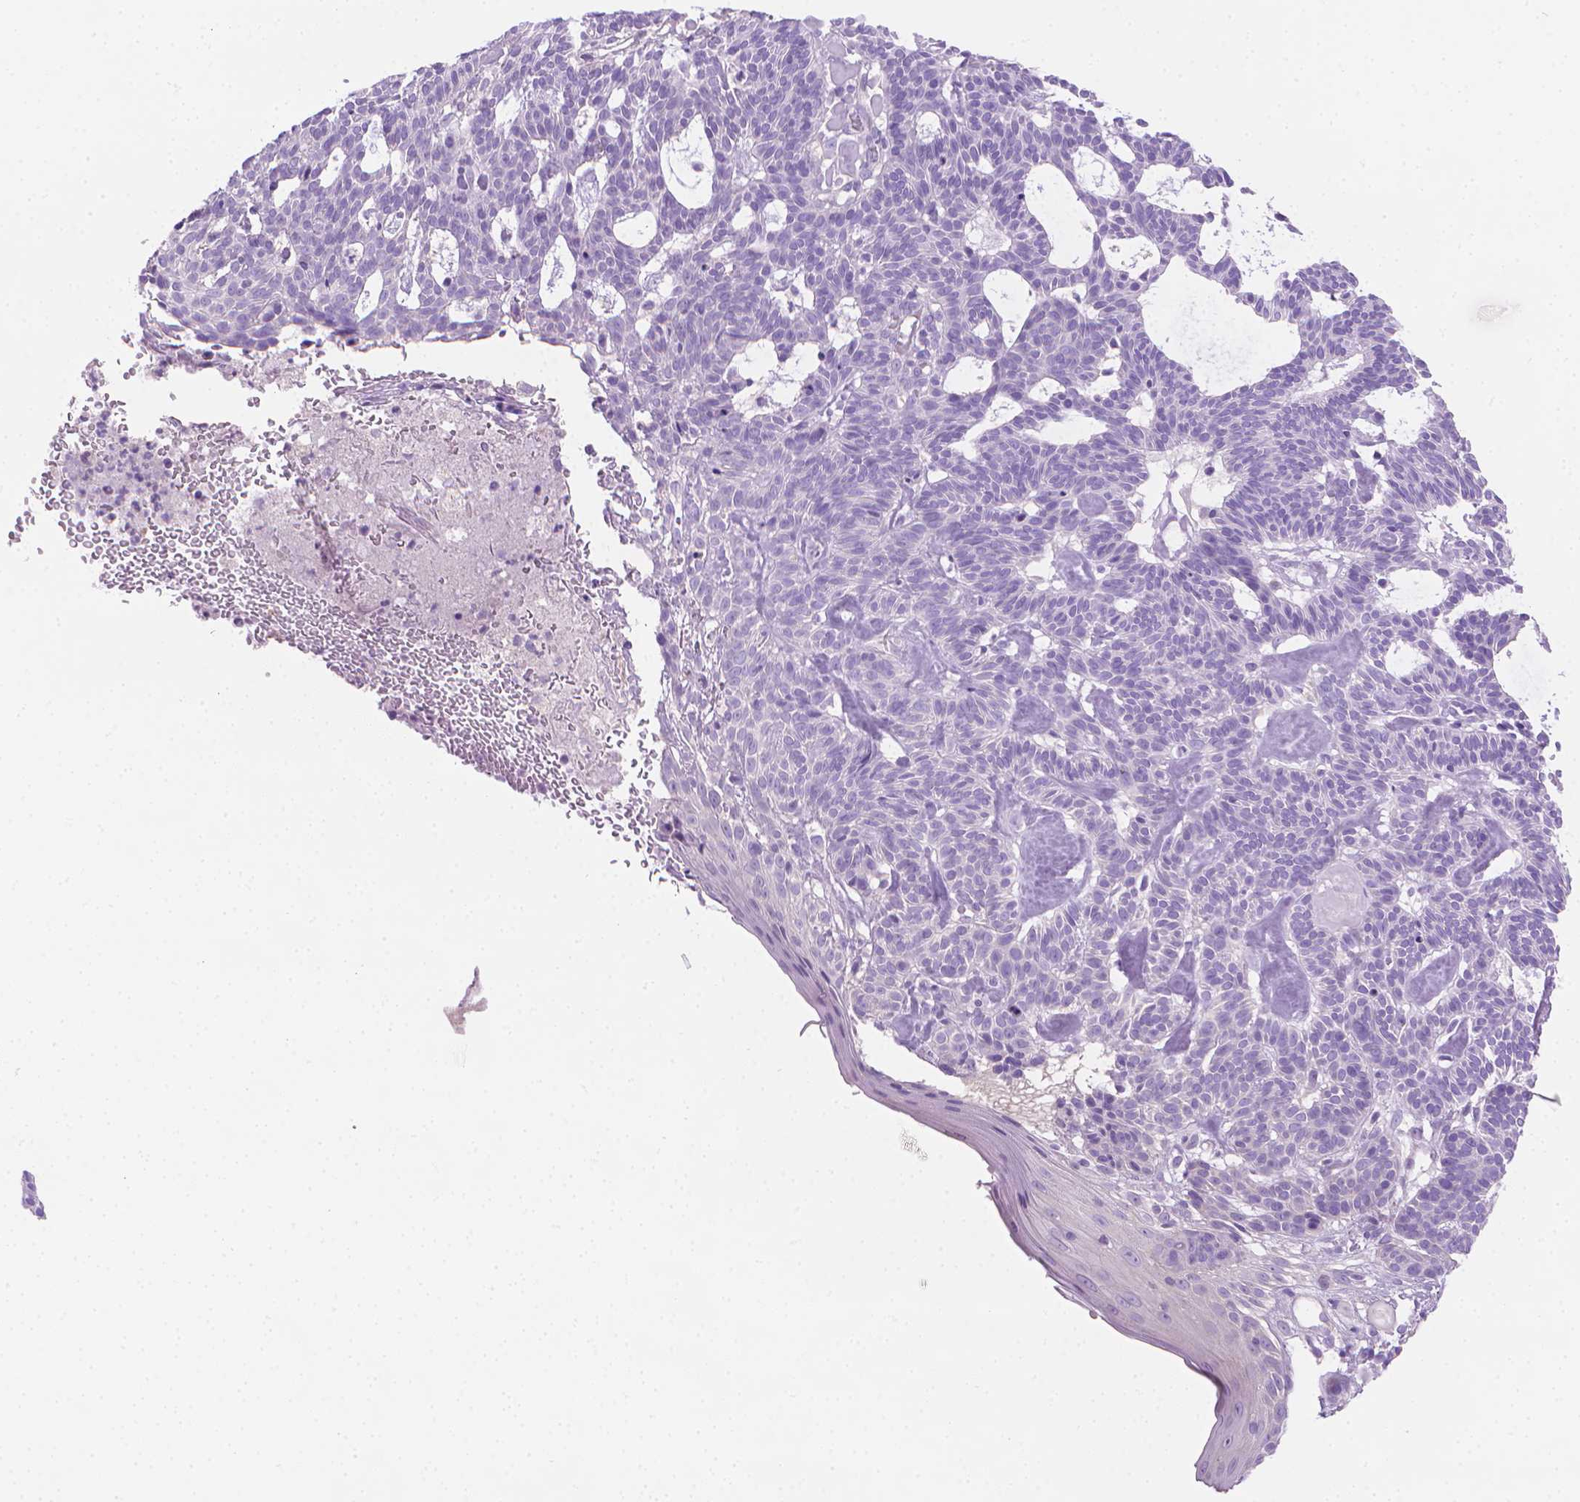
{"staining": {"intensity": "negative", "quantity": "none", "location": "none"}, "tissue": "skin cancer", "cell_type": "Tumor cells", "image_type": "cancer", "snomed": [{"axis": "morphology", "description": "Basal cell carcinoma"}, {"axis": "topography", "description": "Skin"}], "caption": "Tumor cells are negative for protein expression in human basal cell carcinoma (skin).", "gene": "FASN", "patient": {"sex": "male", "age": 85}}